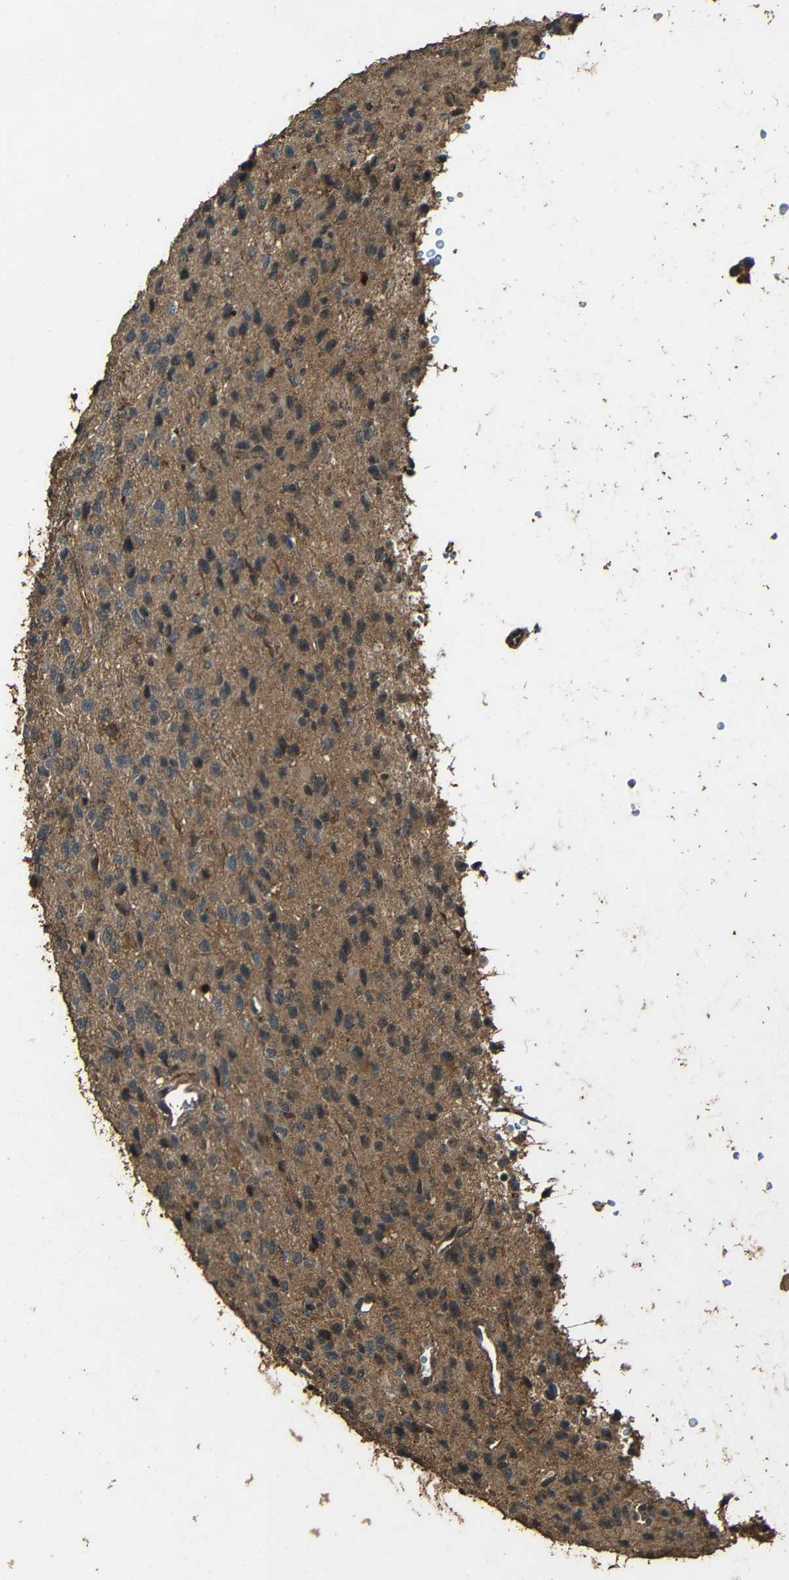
{"staining": {"intensity": "moderate", "quantity": "<25%", "location": "cytoplasmic/membranous"}, "tissue": "glioma", "cell_type": "Tumor cells", "image_type": "cancer", "snomed": [{"axis": "morphology", "description": "Glioma, malignant, High grade"}, {"axis": "topography", "description": "pancreas cauda"}], "caption": "There is low levels of moderate cytoplasmic/membranous expression in tumor cells of glioma, as demonstrated by immunohistochemical staining (brown color).", "gene": "PDE5A", "patient": {"sex": "male", "age": 60}}